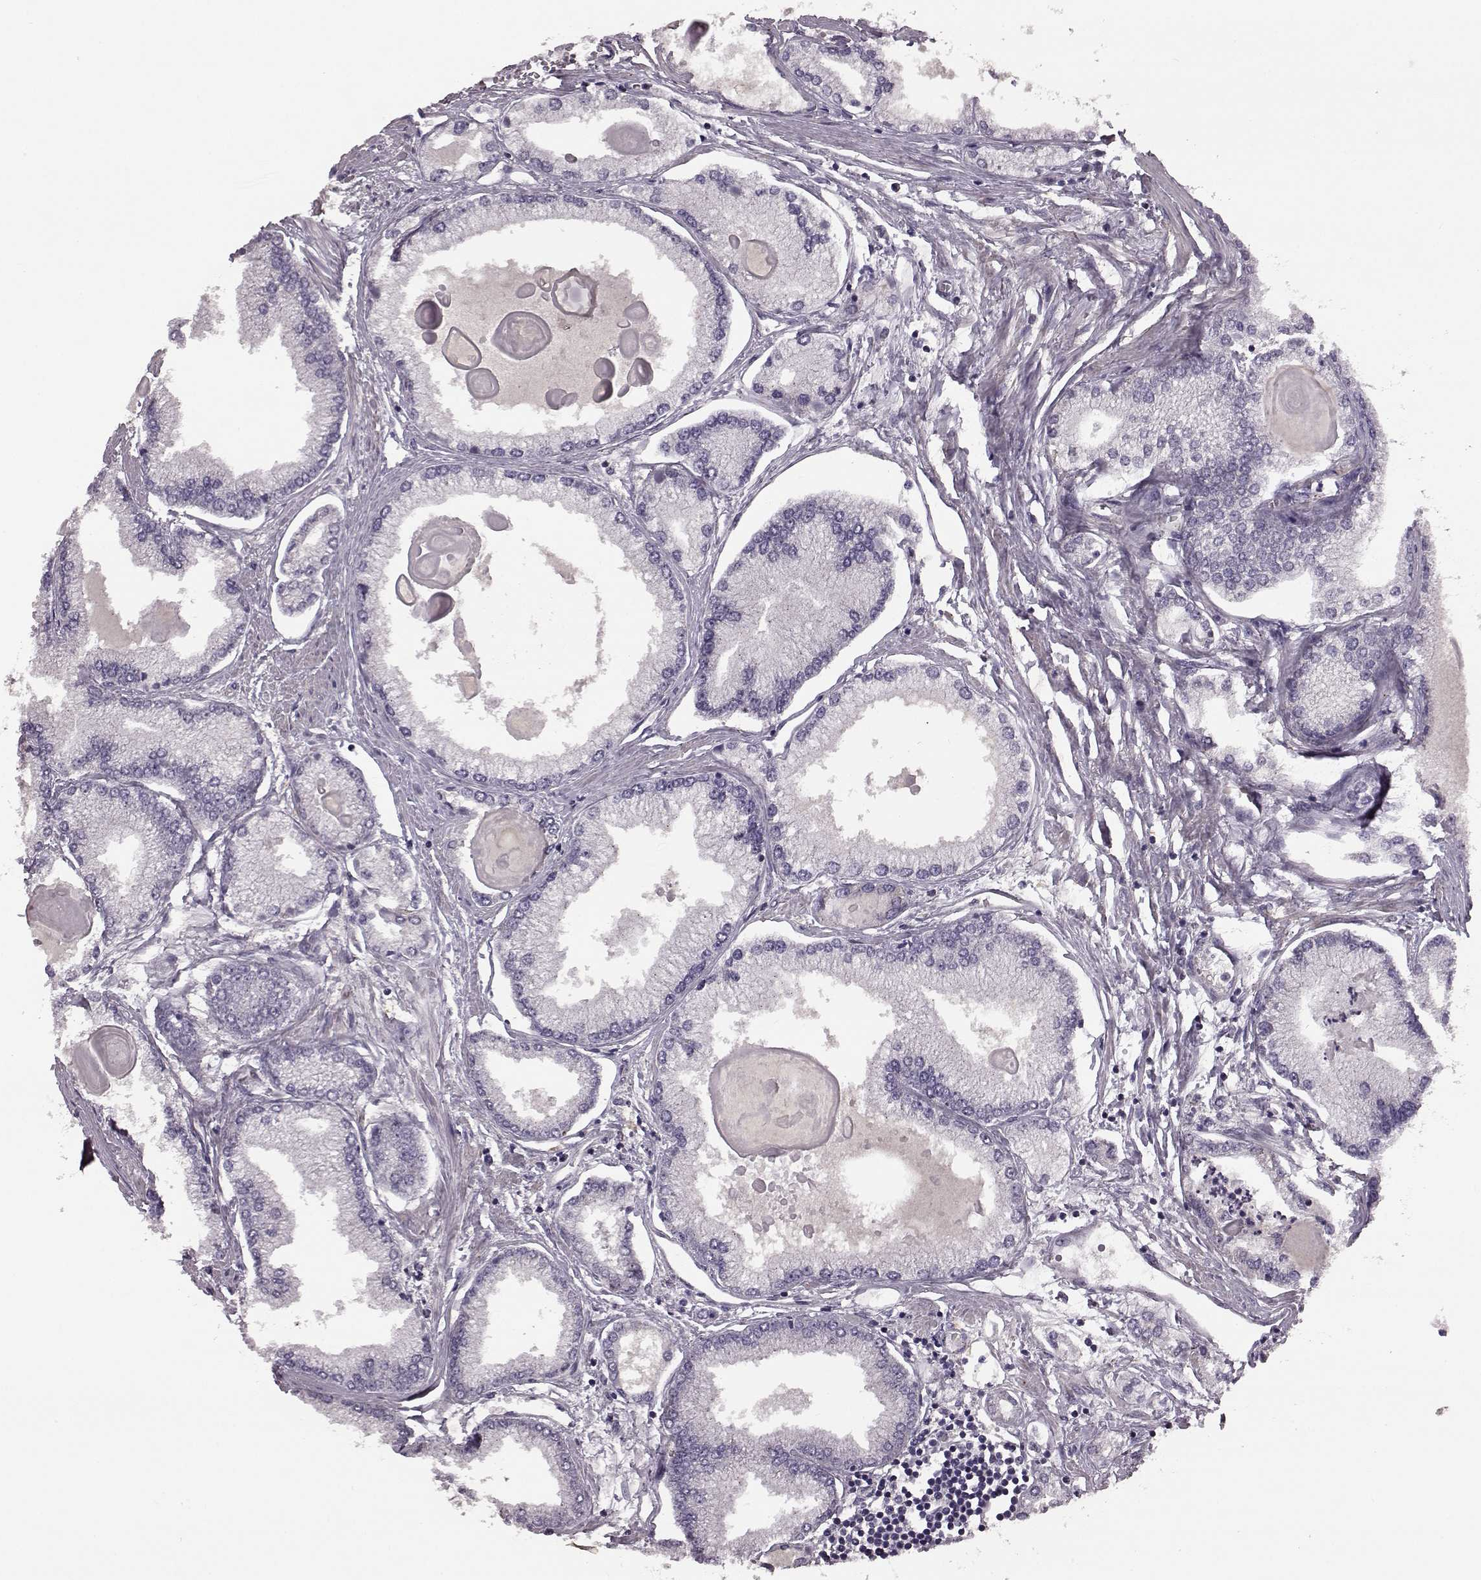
{"staining": {"intensity": "negative", "quantity": "none", "location": "none"}, "tissue": "prostate cancer", "cell_type": "Tumor cells", "image_type": "cancer", "snomed": [{"axis": "morphology", "description": "Adenocarcinoma, High grade"}, {"axis": "topography", "description": "Prostate"}], "caption": "This is a photomicrograph of IHC staining of prostate high-grade adenocarcinoma, which shows no positivity in tumor cells.", "gene": "NTF3", "patient": {"sex": "male", "age": 68}}